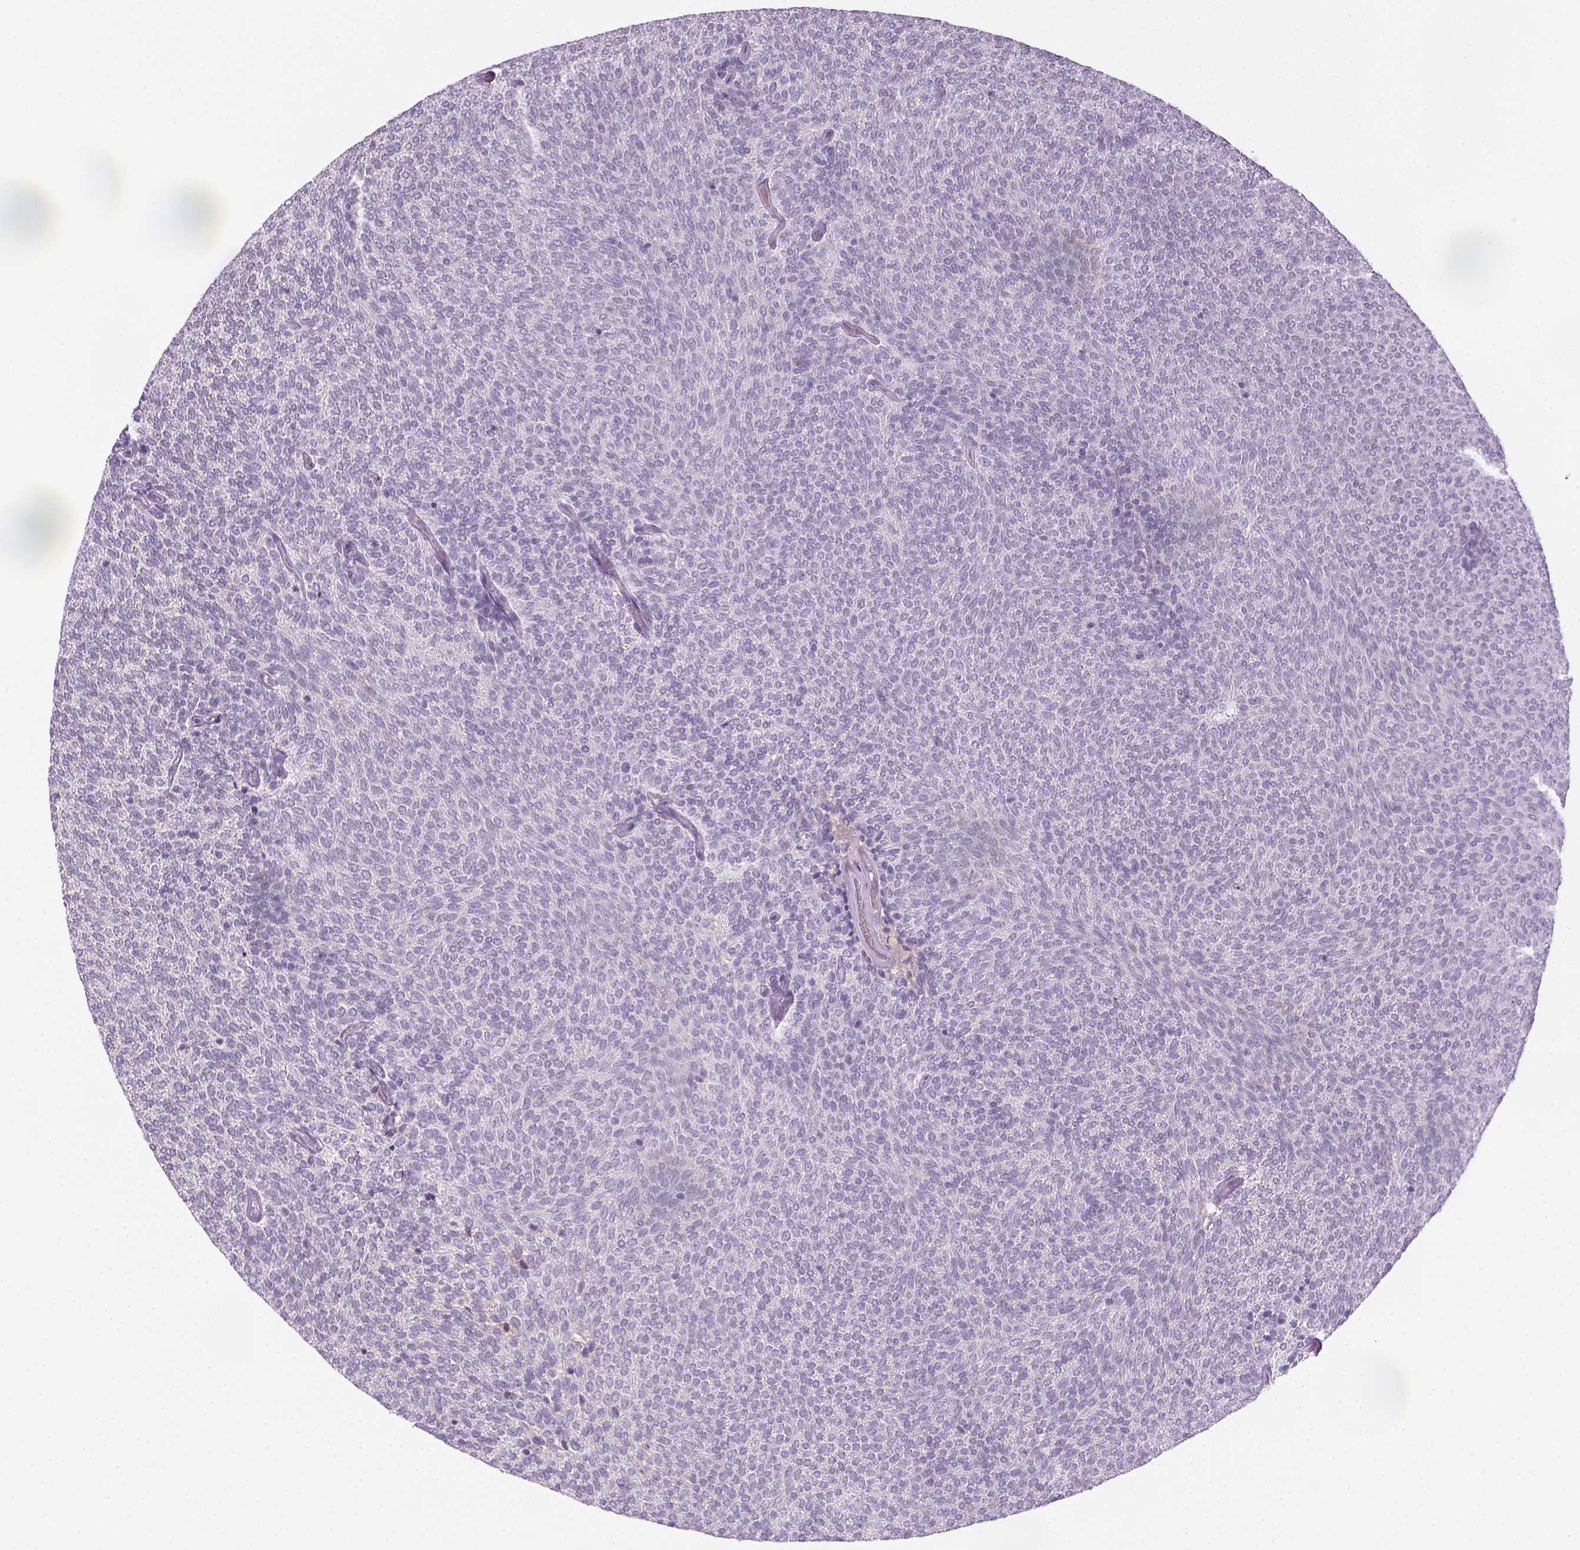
{"staining": {"intensity": "negative", "quantity": "none", "location": "none"}, "tissue": "urothelial cancer", "cell_type": "Tumor cells", "image_type": "cancer", "snomed": [{"axis": "morphology", "description": "Urothelial carcinoma, Low grade"}, {"axis": "topography", "description": "Urinary bladder"}], "caption": "This is an immunohistochemistry (IHC) image of urothelial carcinoma (low-grade). There is no staining in tumor cells.", "gene": "GFI1B", "patient": {"sex": "male", "age": 77}}